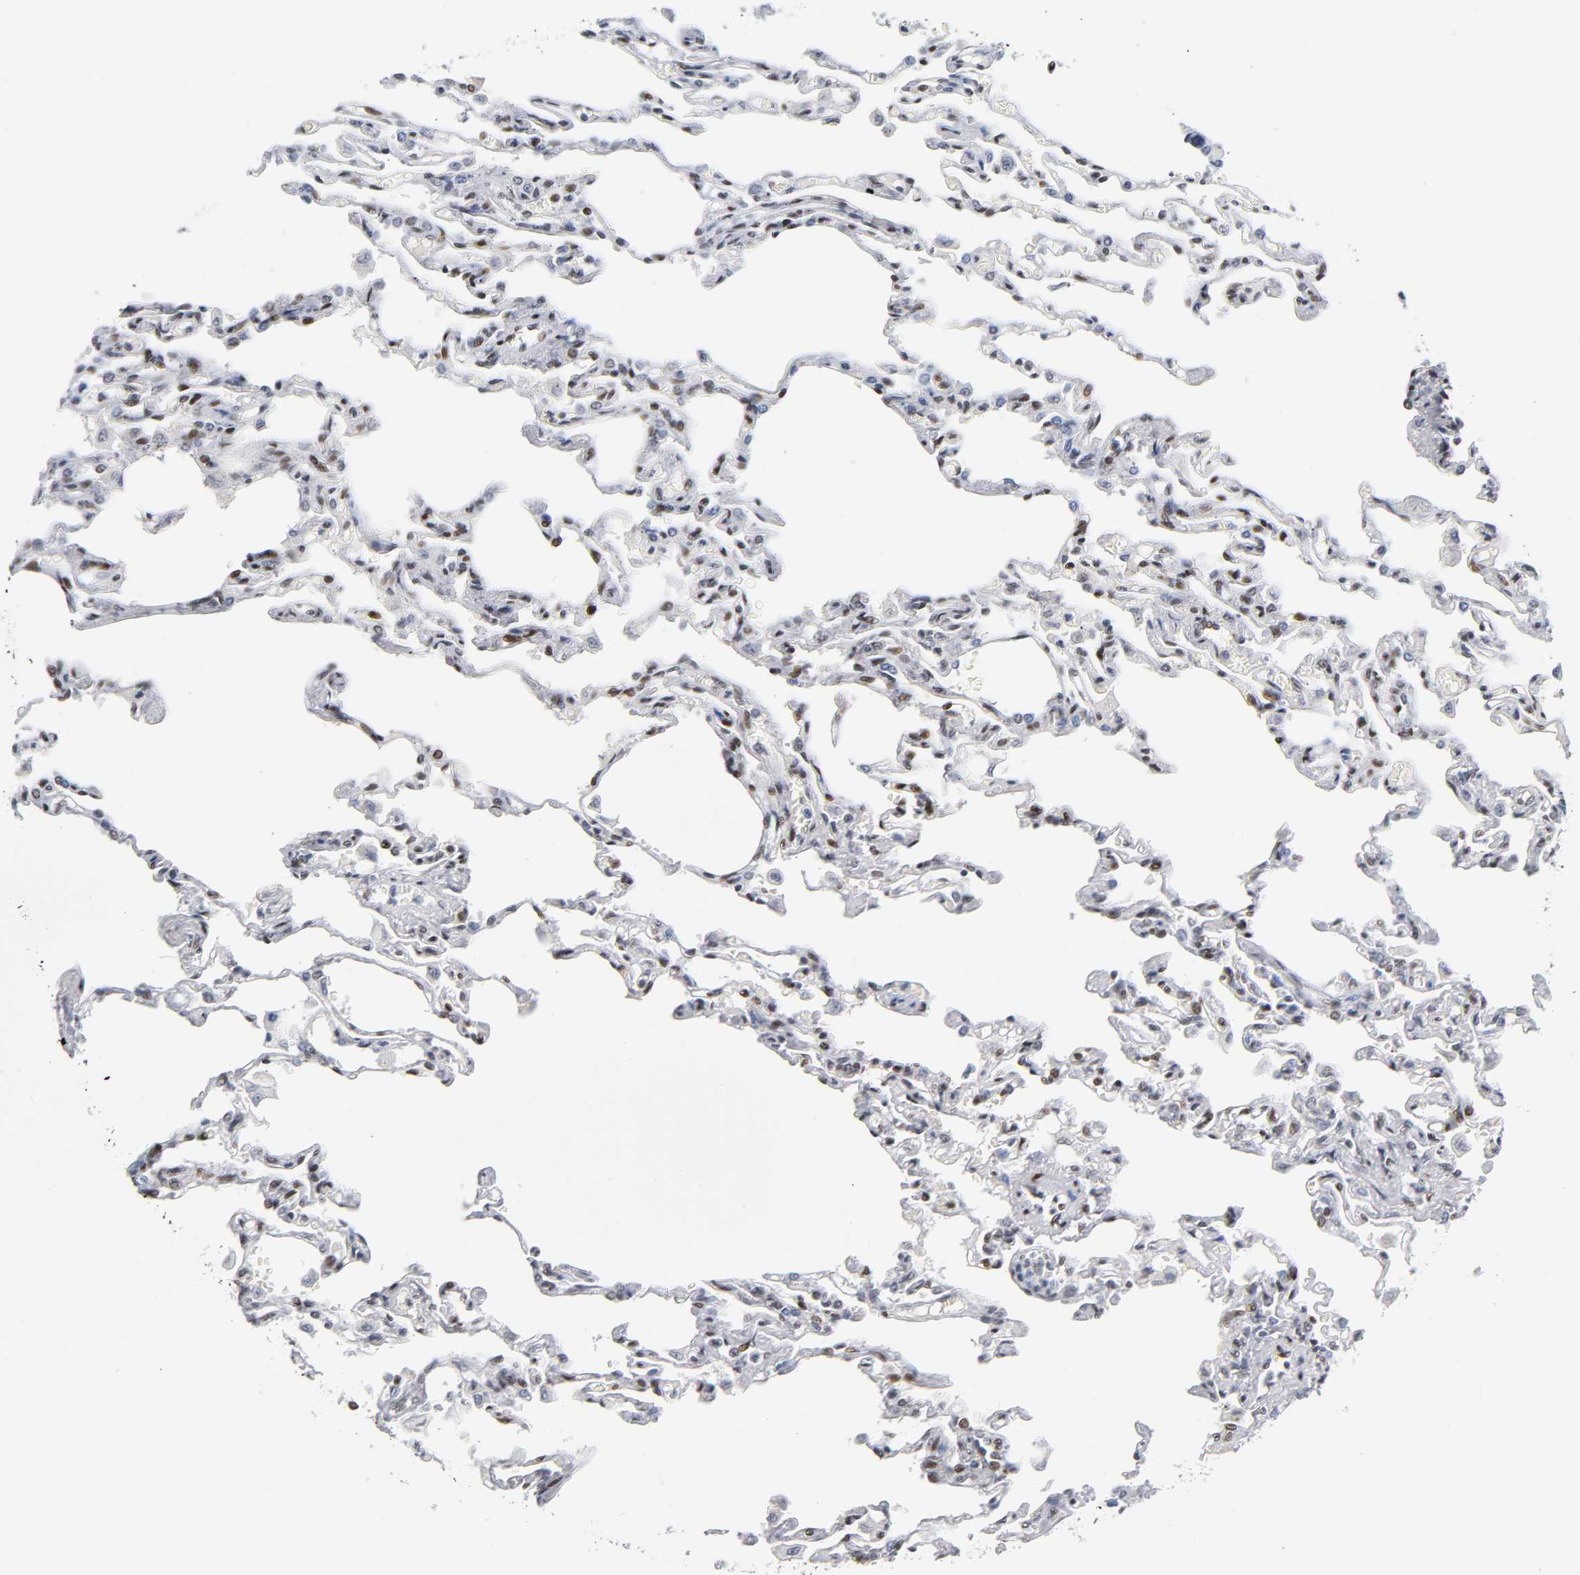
{"staining": {"intensity": "moderate", "quantity": ">75%", "location": "nuclear"}, "tissue": "lung", "cell_type": "Alveolar cells", "image_type": "normal", "snomed": [{"axis": "morphology", "description": "Normal tissue, NOS"}, {"axis": "topography", "description": "Lung"}], "caption": "The micrograph exhibits staining of benign lung, revealing moderate nuclear protein staining (brown color) within alveolar cells.", "gene": "SP3", "patient": {"sex": "male", "age": 21}}